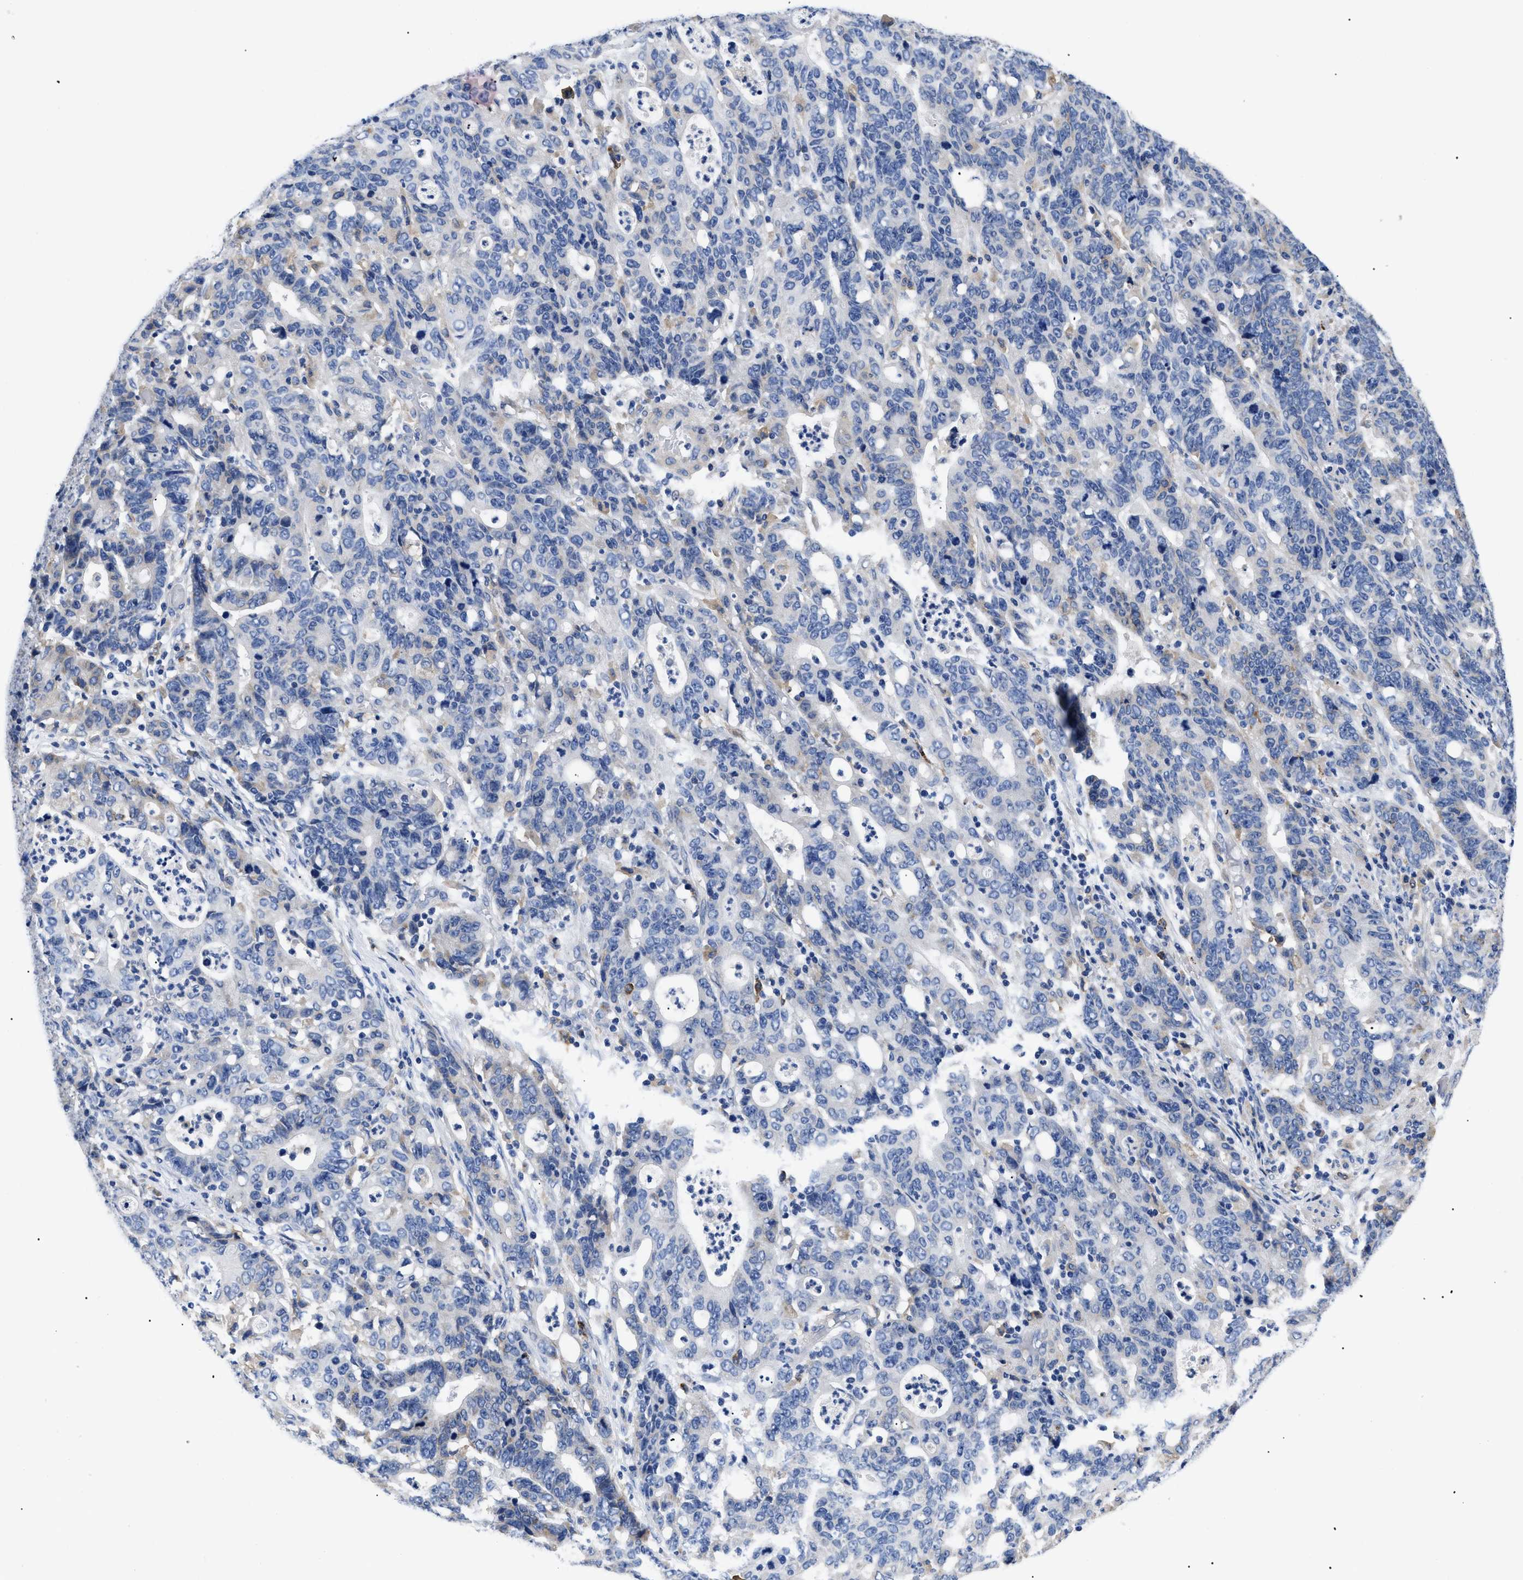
{"staining": {"intensity": "negative", "quantity": "none", "location": "none"}, "tissue": "stomach cancer", "cell_type": "Tumor cells", "image_type": "cancer", "snomed": [{"axis": "morphology", "description": "Adenocarcinoma, NOS"}, {"axis": "topography", "description": "Stomach, upper"}], "caption": "Immunohistochemistry of human stomach adenocarcinoma shows no positivity in tumor cells. (DAB (3,3'-diaminobenzidine) IHC with hematoxylin counter stain).", "gene": "HLA-DPA1", "patient": {"sex": "male", "age": 69}}